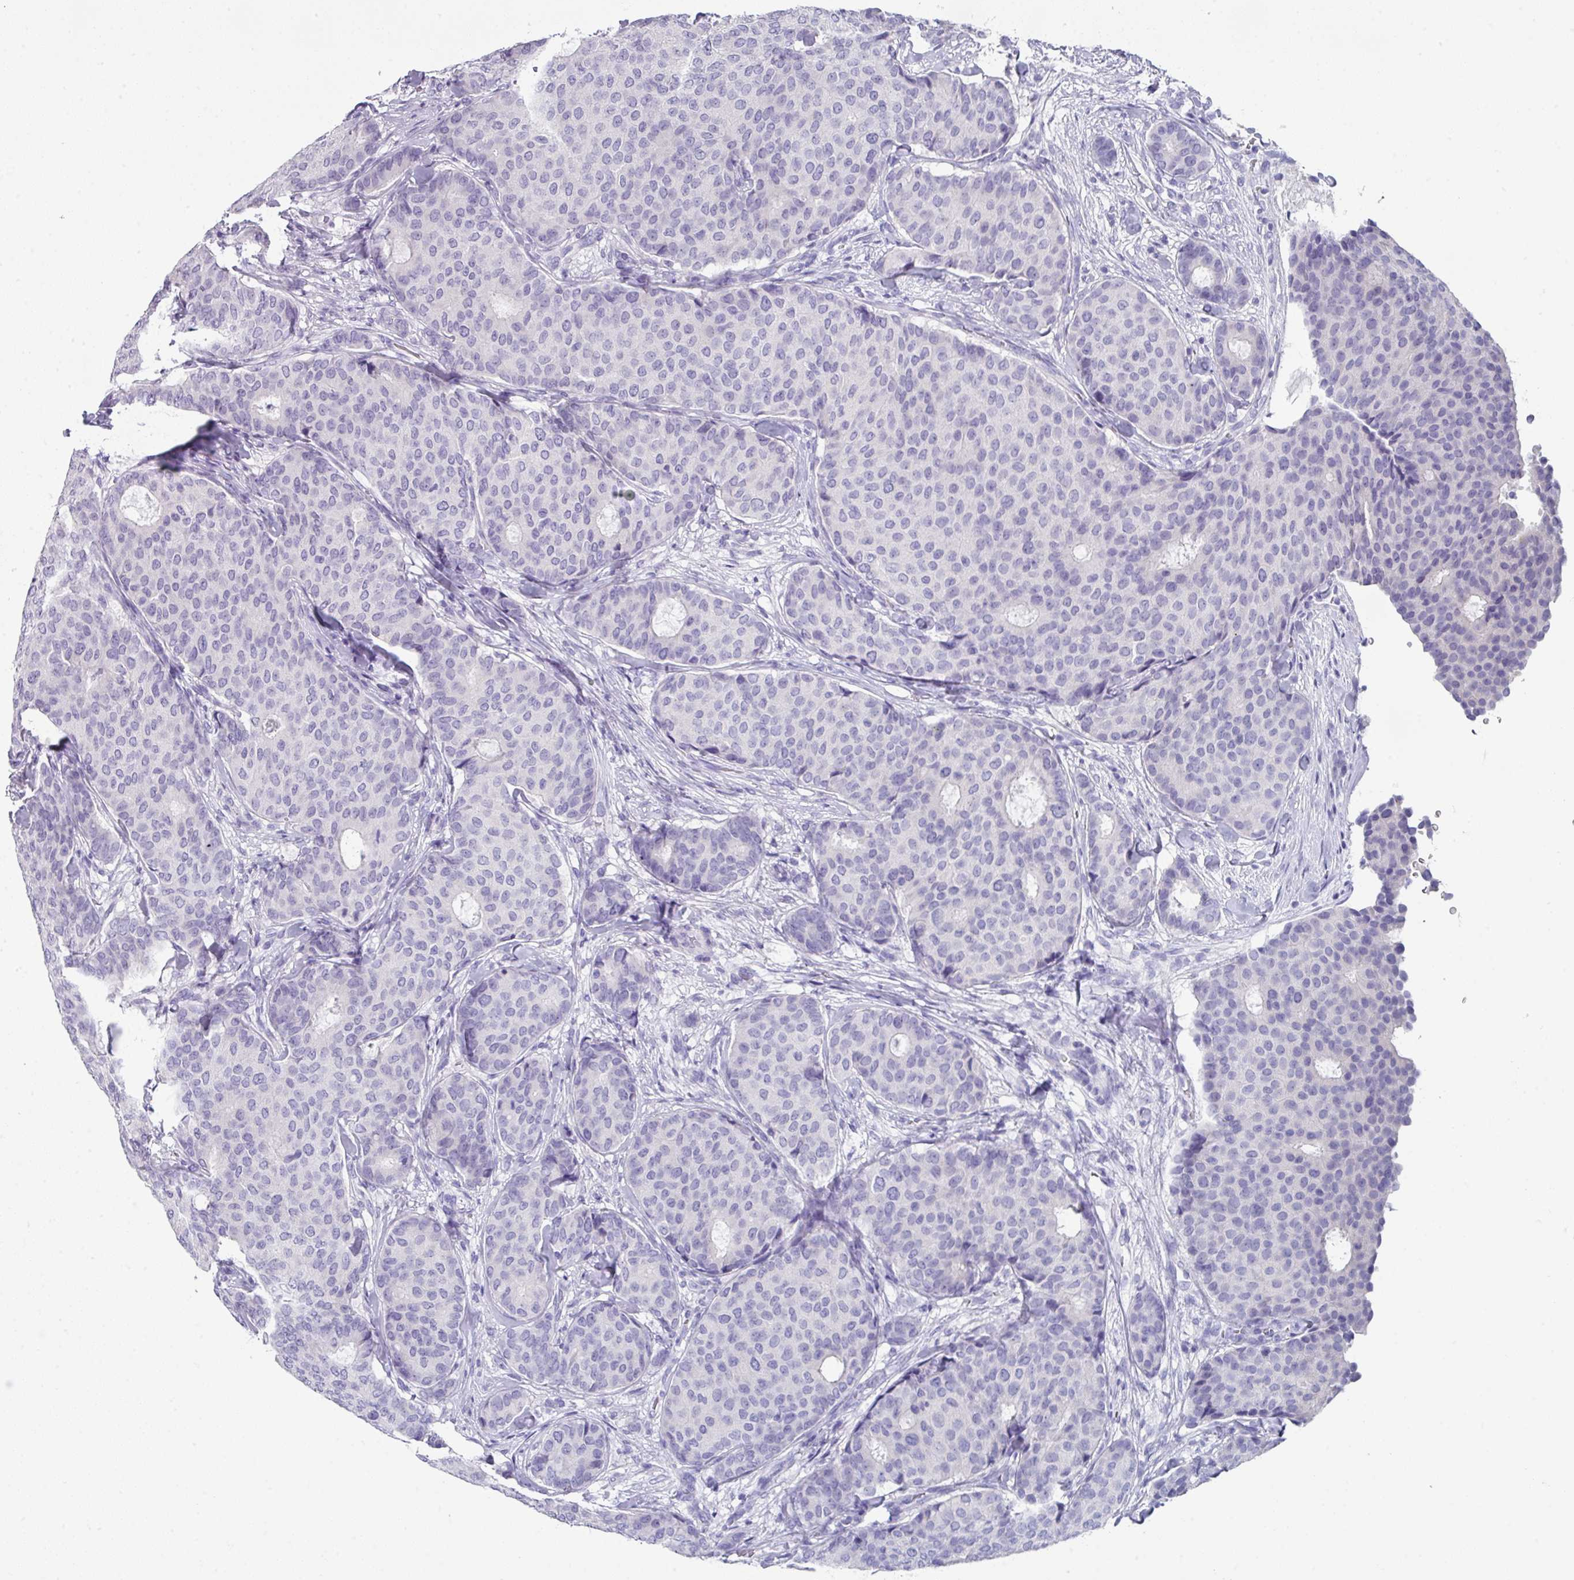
{"staining": {"intensity": "negative", "quantity": "none", "location": "none"}, "tissue": "breast cancer", "cell_type": "Tumor cells", "image_type": "cancer", "snomed": [{"axis": "morphology", "description": "Duct carcinoma"}, {"axis": "topography", "description": "Breast"}], "caption": "Immunohistochemical staining of human breast cancer shows no significant staining in tumor cells. The staining was performed using DAB to visualize the protein expression in brown, while the nuclei were stained in blue with hematoxylin (Magnification: 20x).", "gene": "PEX10", "patient": {"sex": "female", "age": 75}}